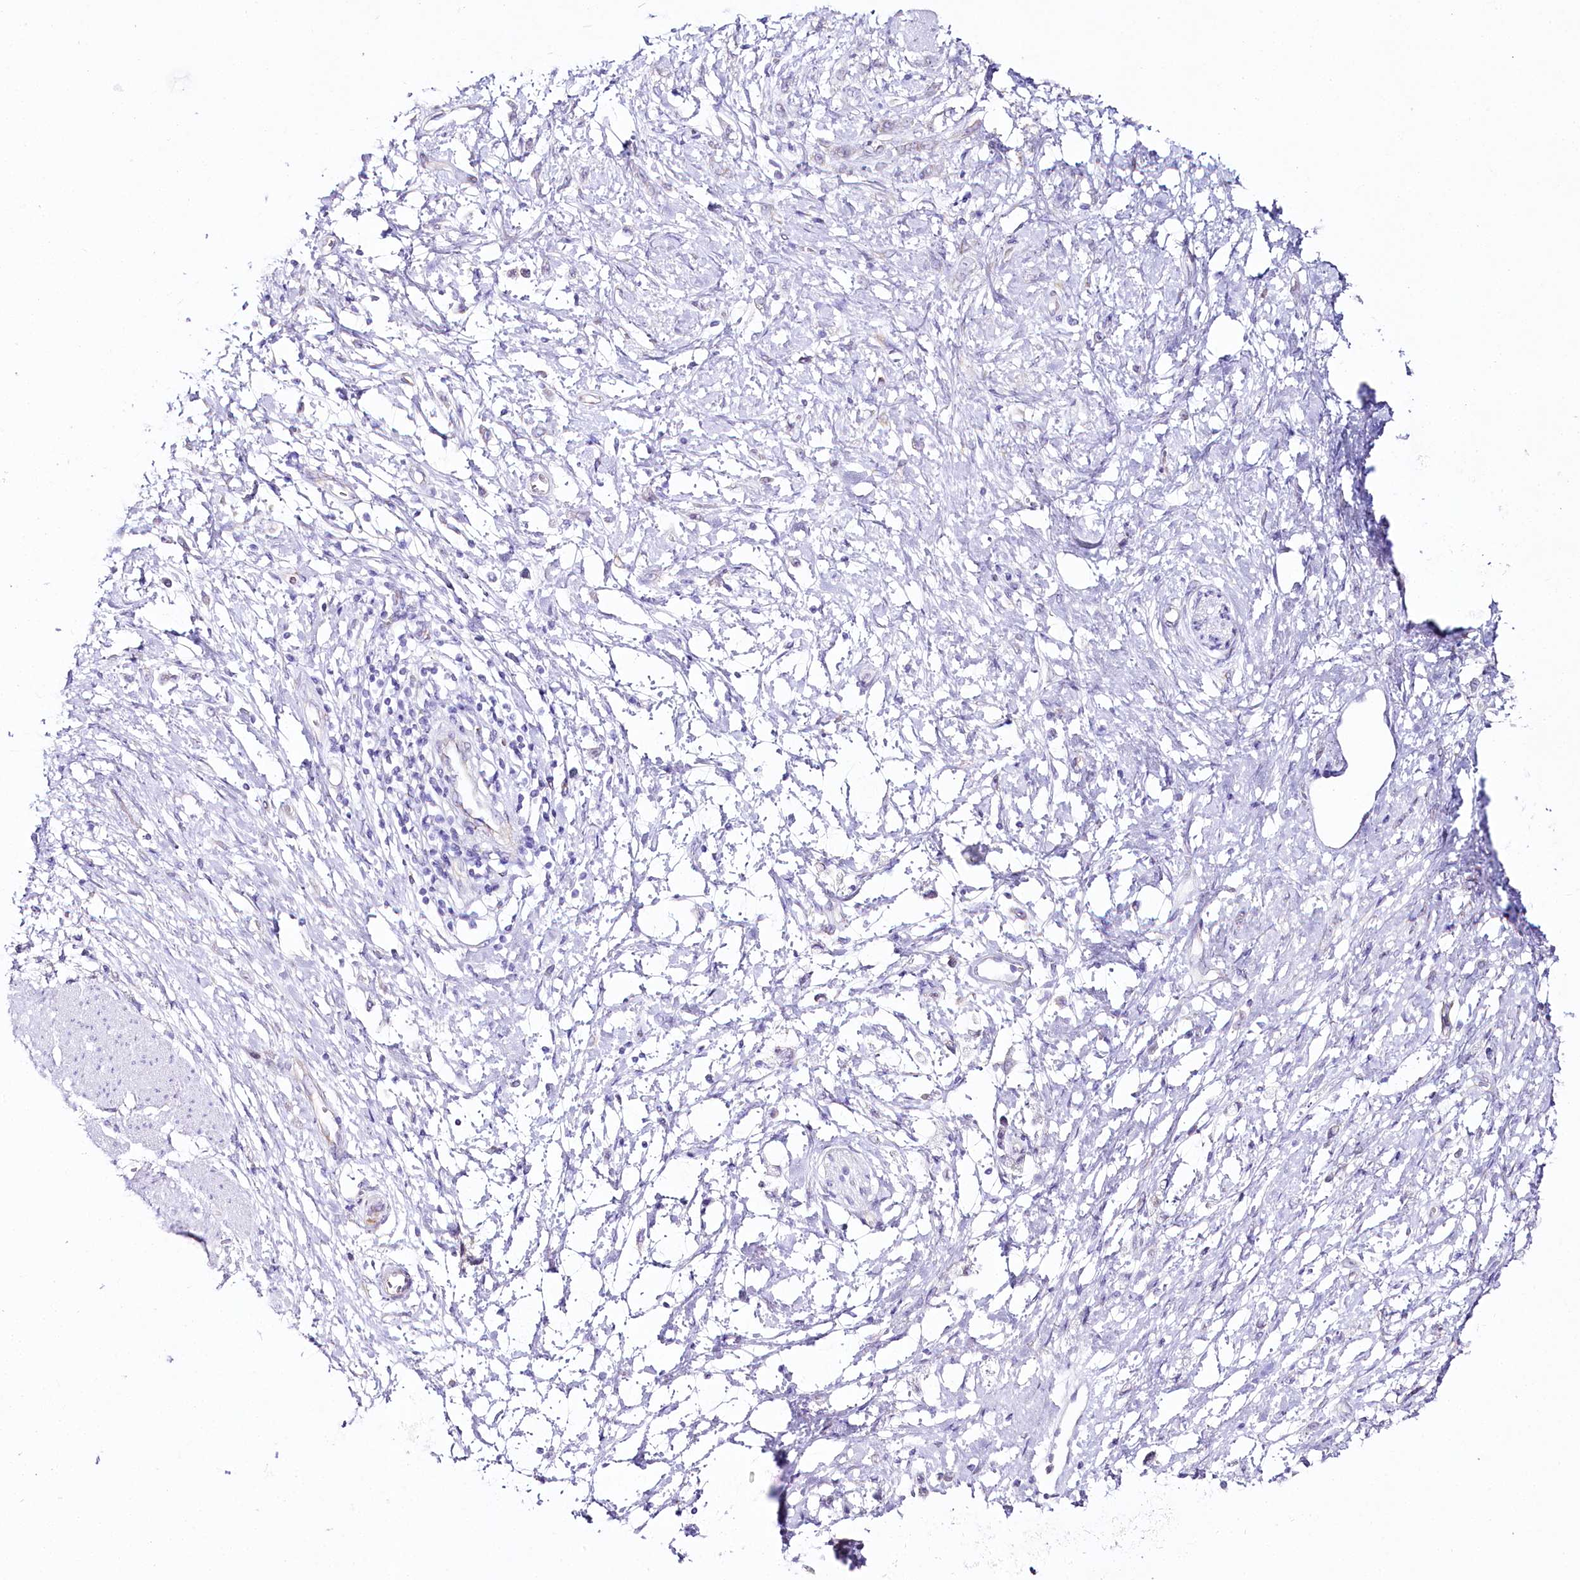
{"staining": {"intensity": "negative", "quantity": "none", "location": "none"}, "tissue": "stomach cancer", "cell_type": "Tumor cells", "image_type": "cancer", "snomed": [{"axis": "morphology", "description": "Adenocarcinoma, NOS"}, {"axis": "topography", "description": "Stomach"}], "caption": "Immunohistochemical staining of human stomach cancer (adenocarcinoma) demonstrates no significant positivity in tumor cells.", "gene": "CSN3", "patient": {"sex": "female", "age": 60}}